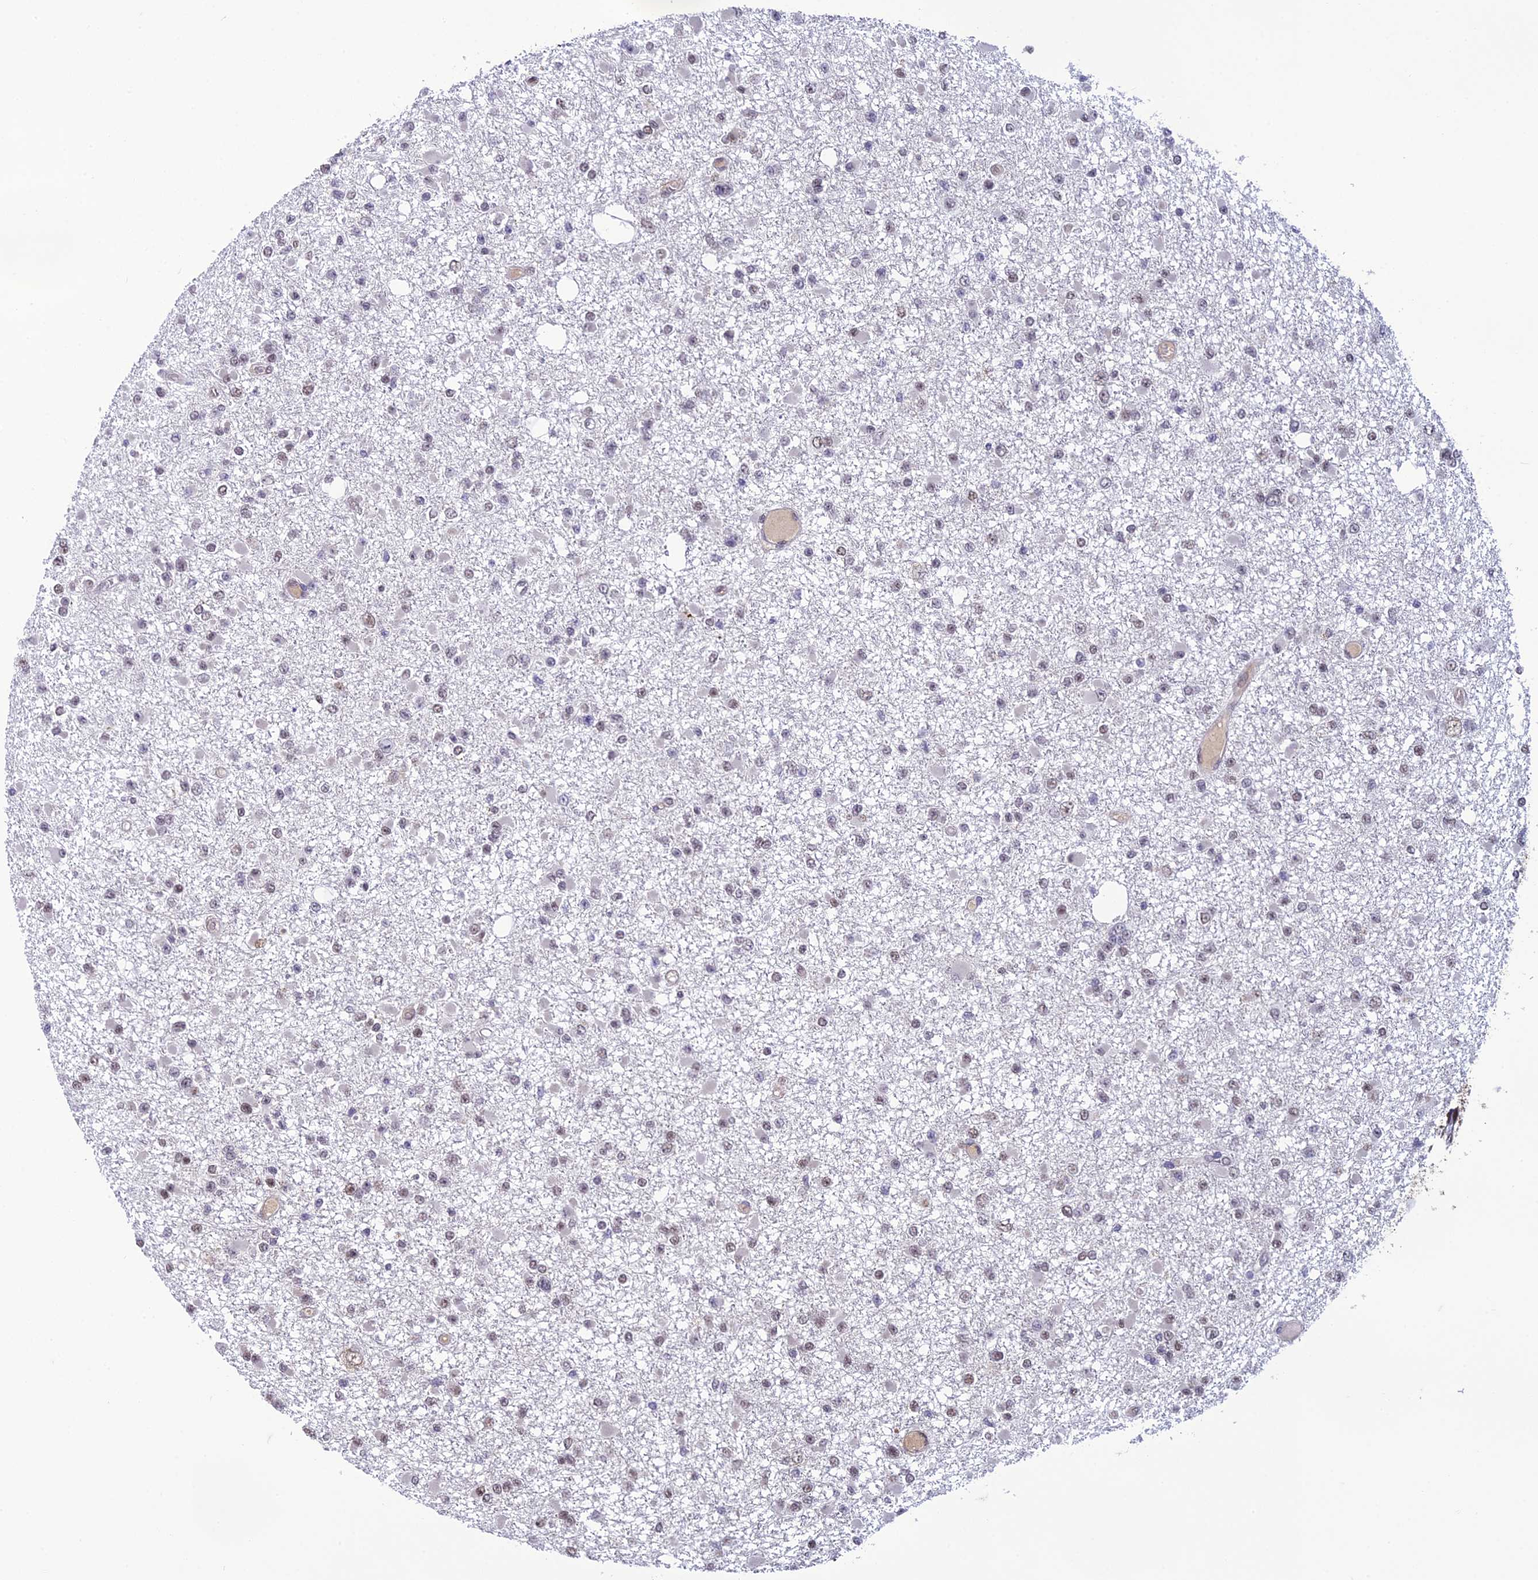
{"staining": {"intensity": "weak", "quantity": "25%-75%", "location": "nuclear"}, "tissue": "glioma", "cell_type": "Tumor cells", "image_type": "cancer", "snomed": [{"axis": "morphology", "description": "Glioma, malignant, Low grade"}, {"axis": "topography", "description": "Brain"}], "caption": "Weak nuclear protein positivity is appreciated in approximately 25%-75% of tumor cells in glioma.", "gene": "RANBP3", "patient": {"sex": "female", "age": 22}}